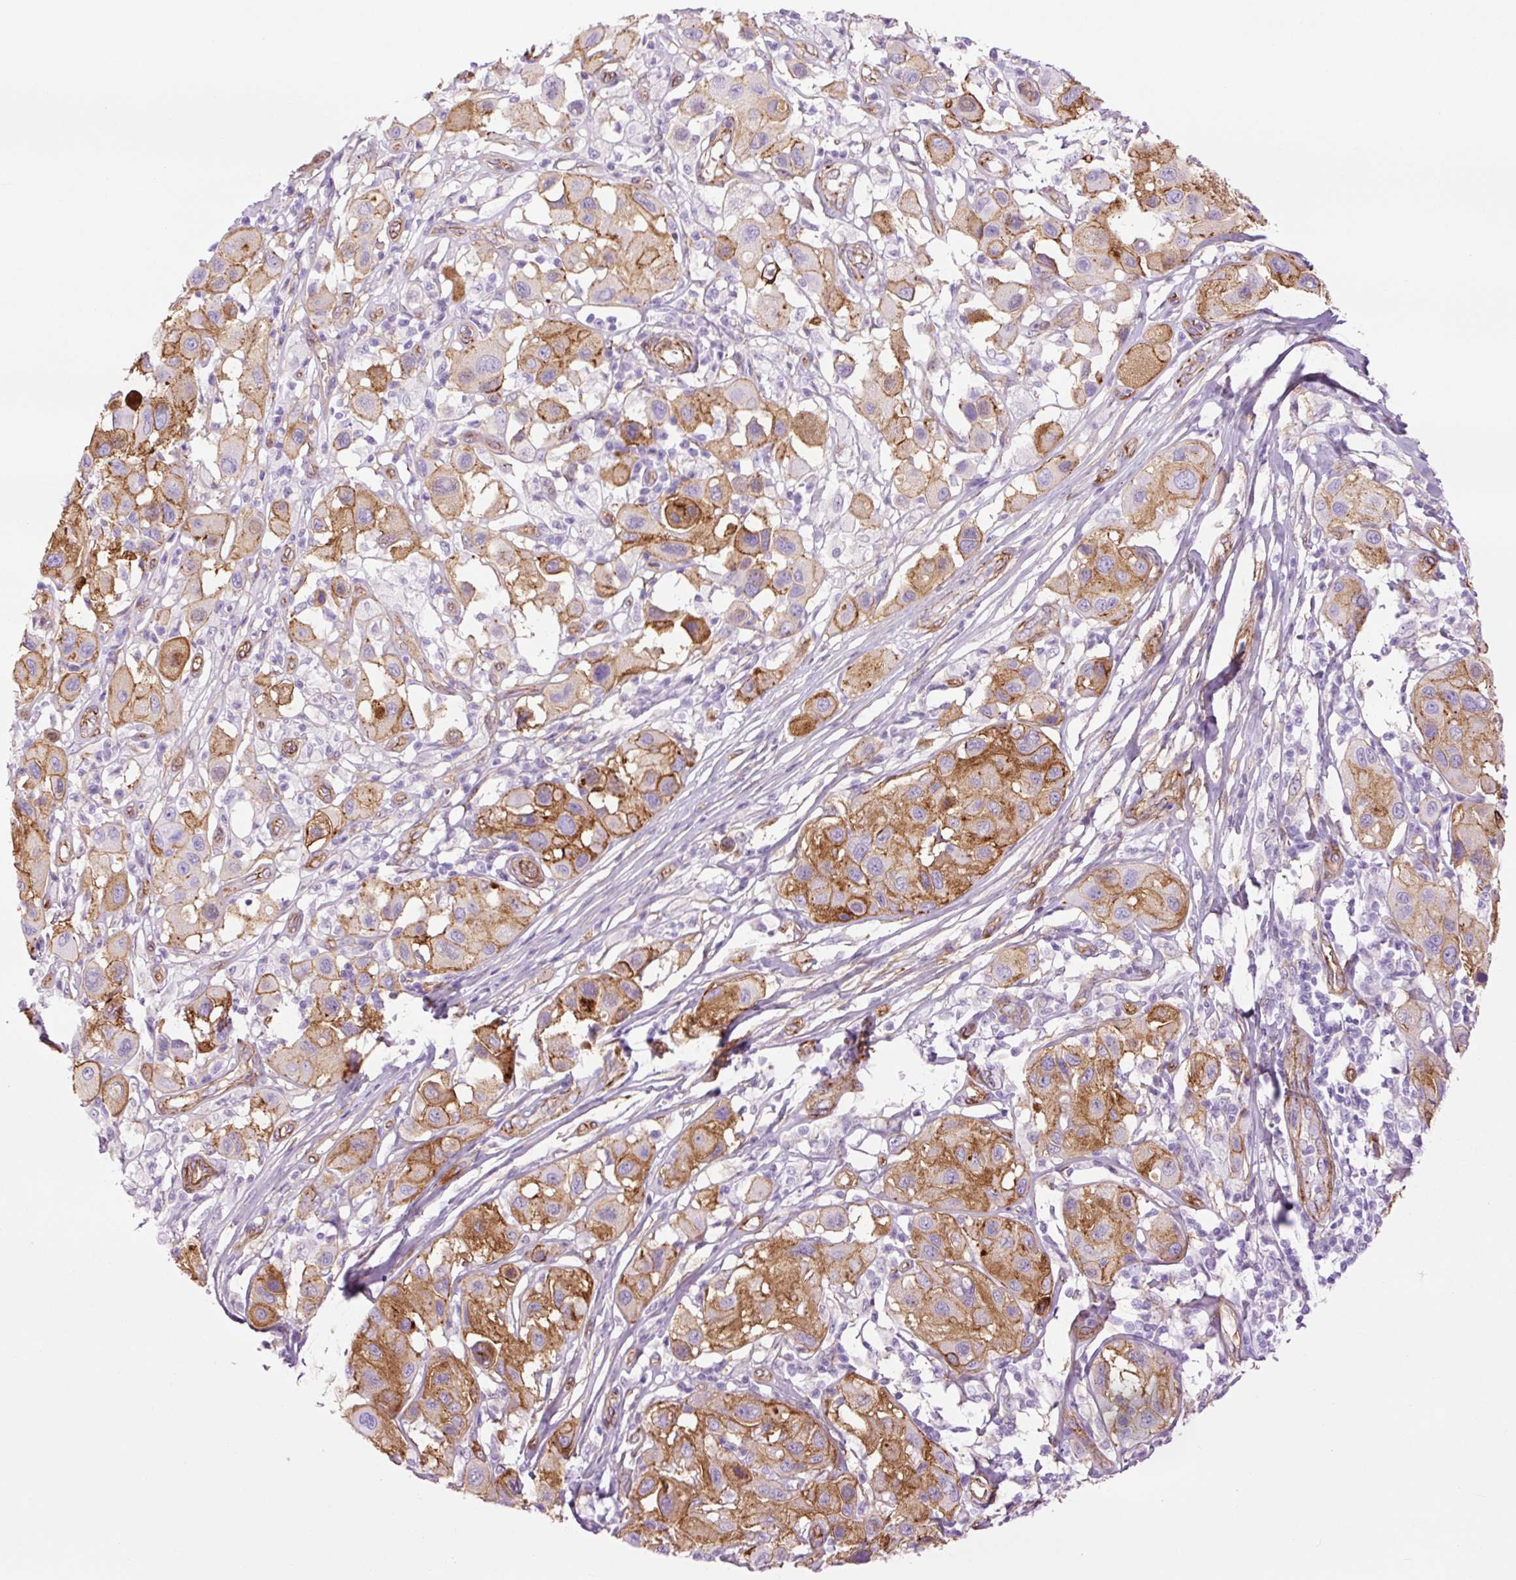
{"staining": {"intensity": "moderate", "quantity": ">75%", "location": "cytoplasmic/membranous"}, "tissue": "melanoma", "cell_type": "Tumor cells", "image_type": "cancer", "snomed": [{"axis": "morphology", "description": "Malignant melanoma, Metastatic site"}, {"axis": "topography", "description": "Skin"}], "caption": "Protein expression analysis of malignant melanoma (metastatic site) shows moderate cytoplasmic/membranous expression in approximately >75% of tumor cells.", "gene": "CAV1", "patient": {"sex": "male", "age": 41}}